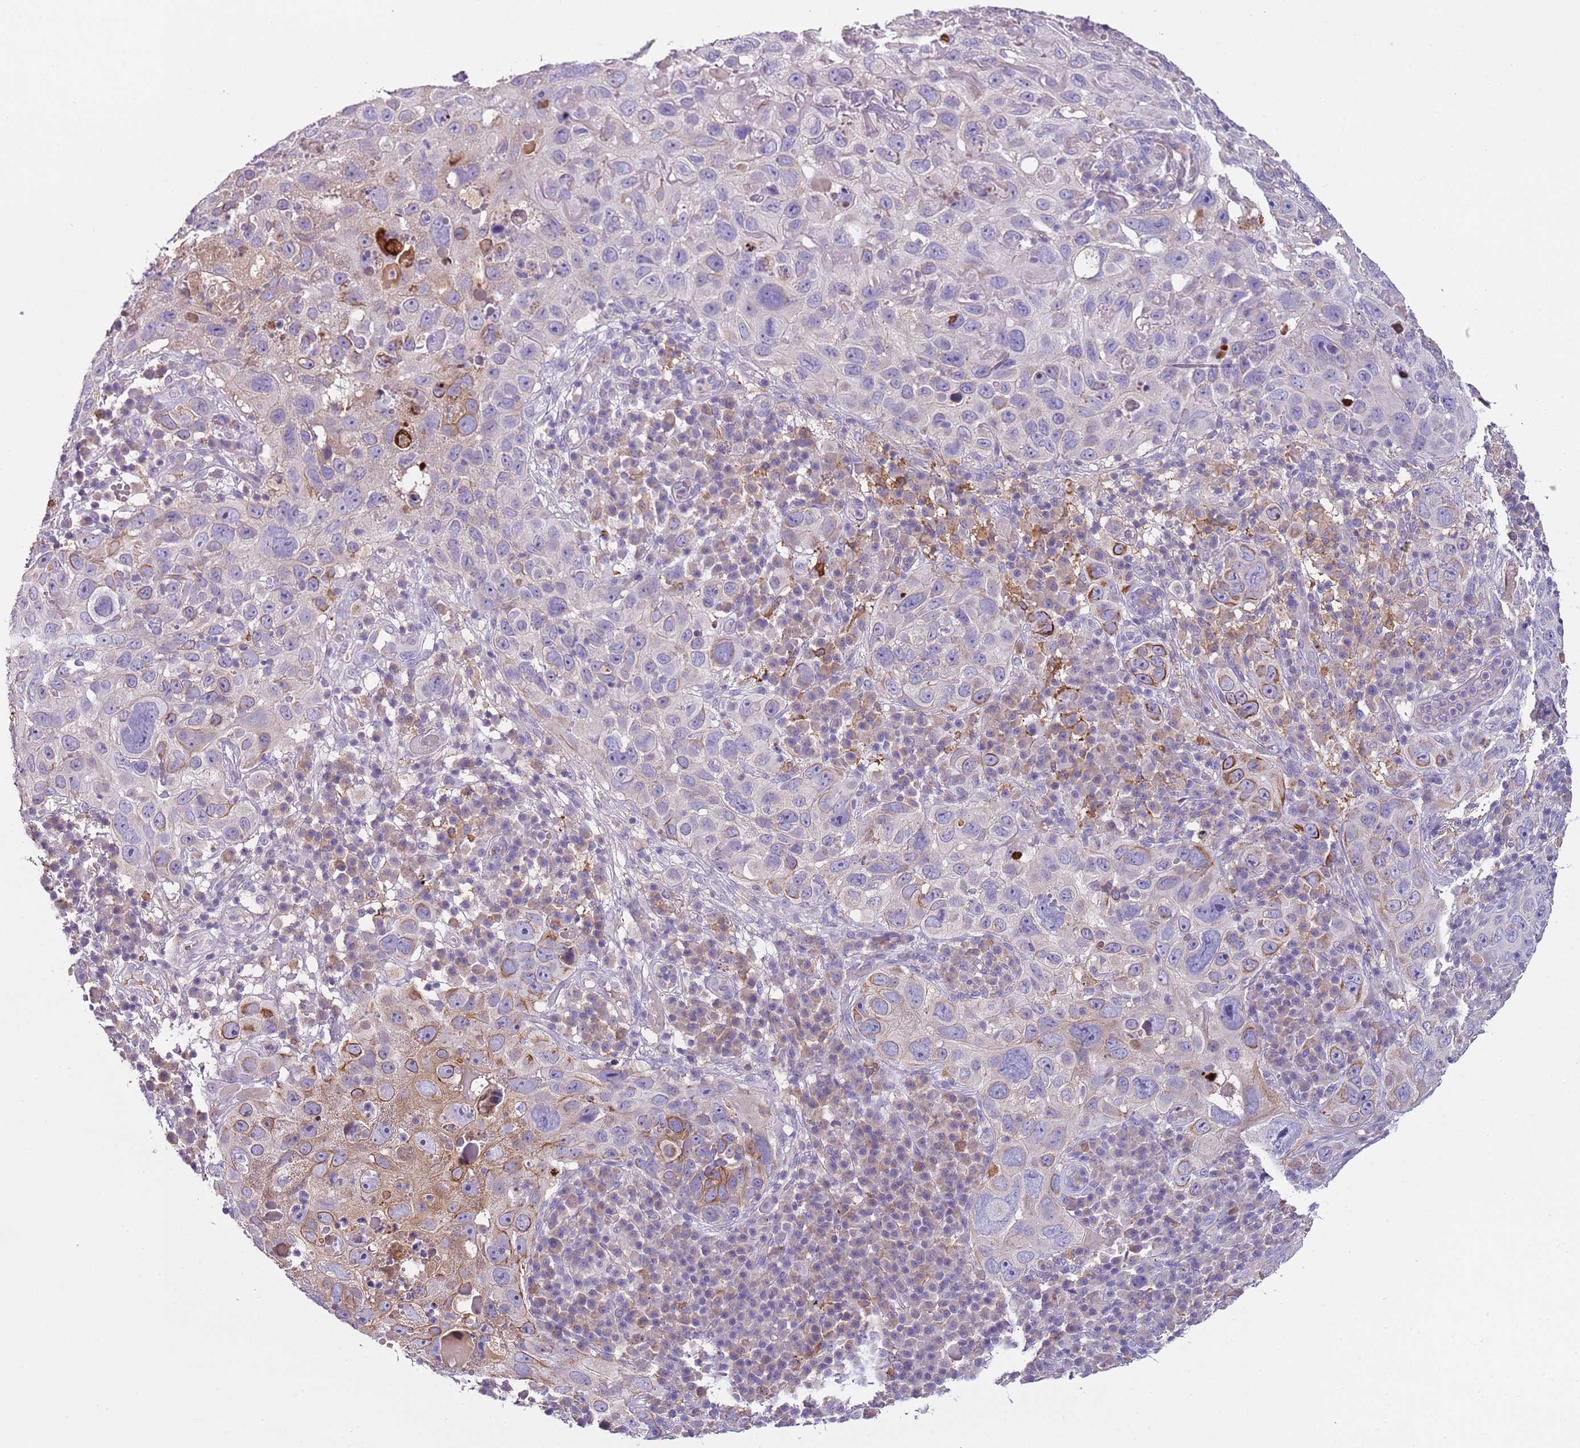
{"staining": {"intensity": "moderate", "quantity": "<25%", "location": "cytoplasmic/membranous"}, "tissue": "skin cancer", "cell_type": "Tumor cells", "image_type": "cancer", "snomed": [{"axis": "morphology", "description": "Squamous cell carcinoma in situ, NOS"}, {"axis": "morphology", "description": "Squamous cell carcinoma, NOS"}, {"axis": "topography", "description": "Skin"}], "caption": "Immunohistochemical staining of human skin cancer displays low levels of moderate cytoplasmic/membranous expression in about <25% of tumor cells.", "gene": "HES3", "patient": {"sex": "male", "age": 93}}